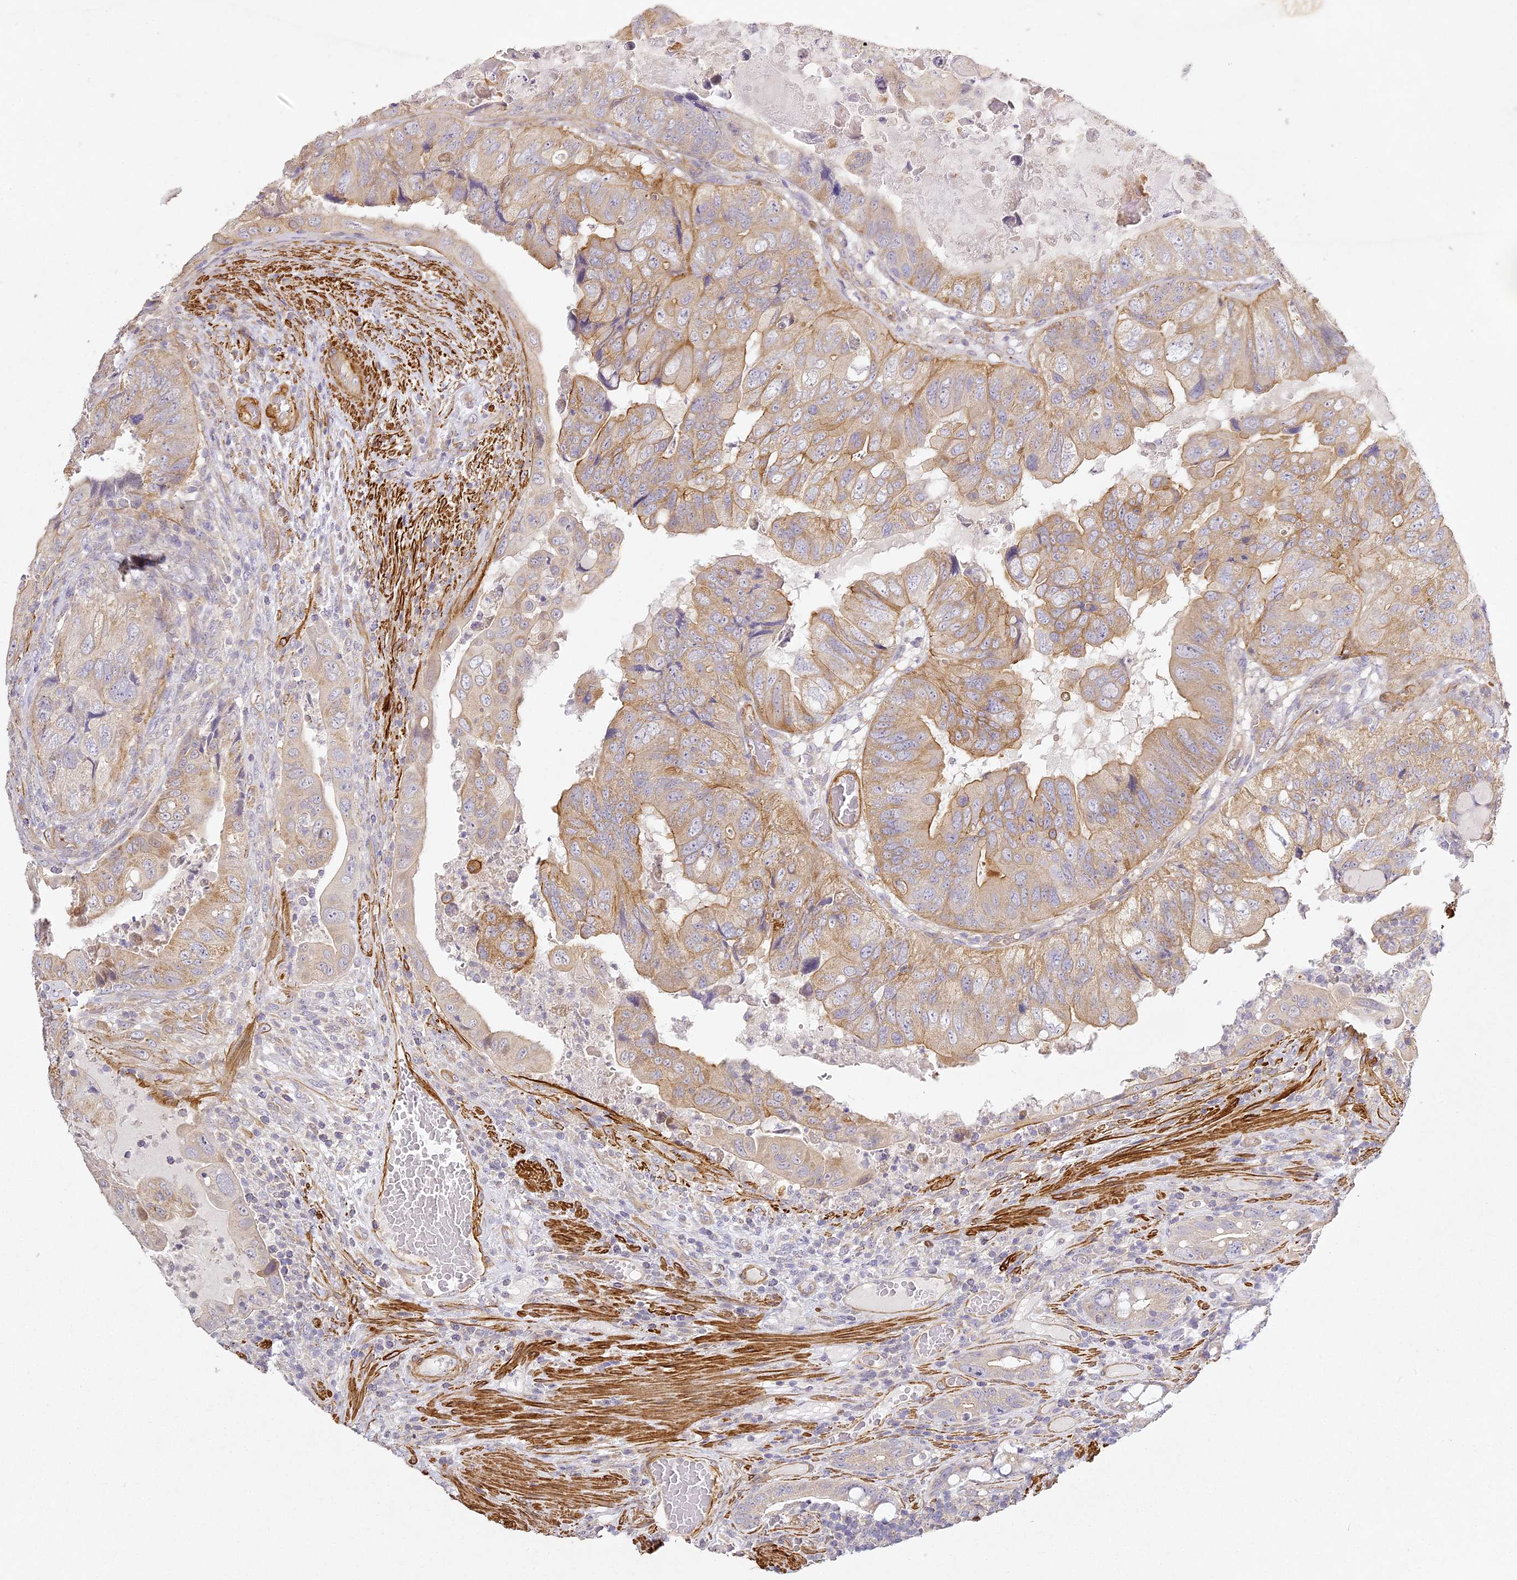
{"staining": {"intensity": "moderate", "quantity": "25%-75%", "location": "cytoplasmic/membranous"}, "tissue": "colorectal cancer", "cell_type": "Tumor cells", "image_type": "cancer", "snomed": [{"axis": "morphology", "description": "Adenocarcinoma, NOS"}, {"axis": "topography", "description": "Rectum"}], "caption": "A high-resolution photomicrograph shows immunohistochemistry (IHC) staining of colorectal adenocarcinoma, which reveals moderate cytoplasmic/membranous staining in approximately 25%-75% of tumor cells.", "gene": "MED28", "patient": {"sex": "male", "age": 63}}